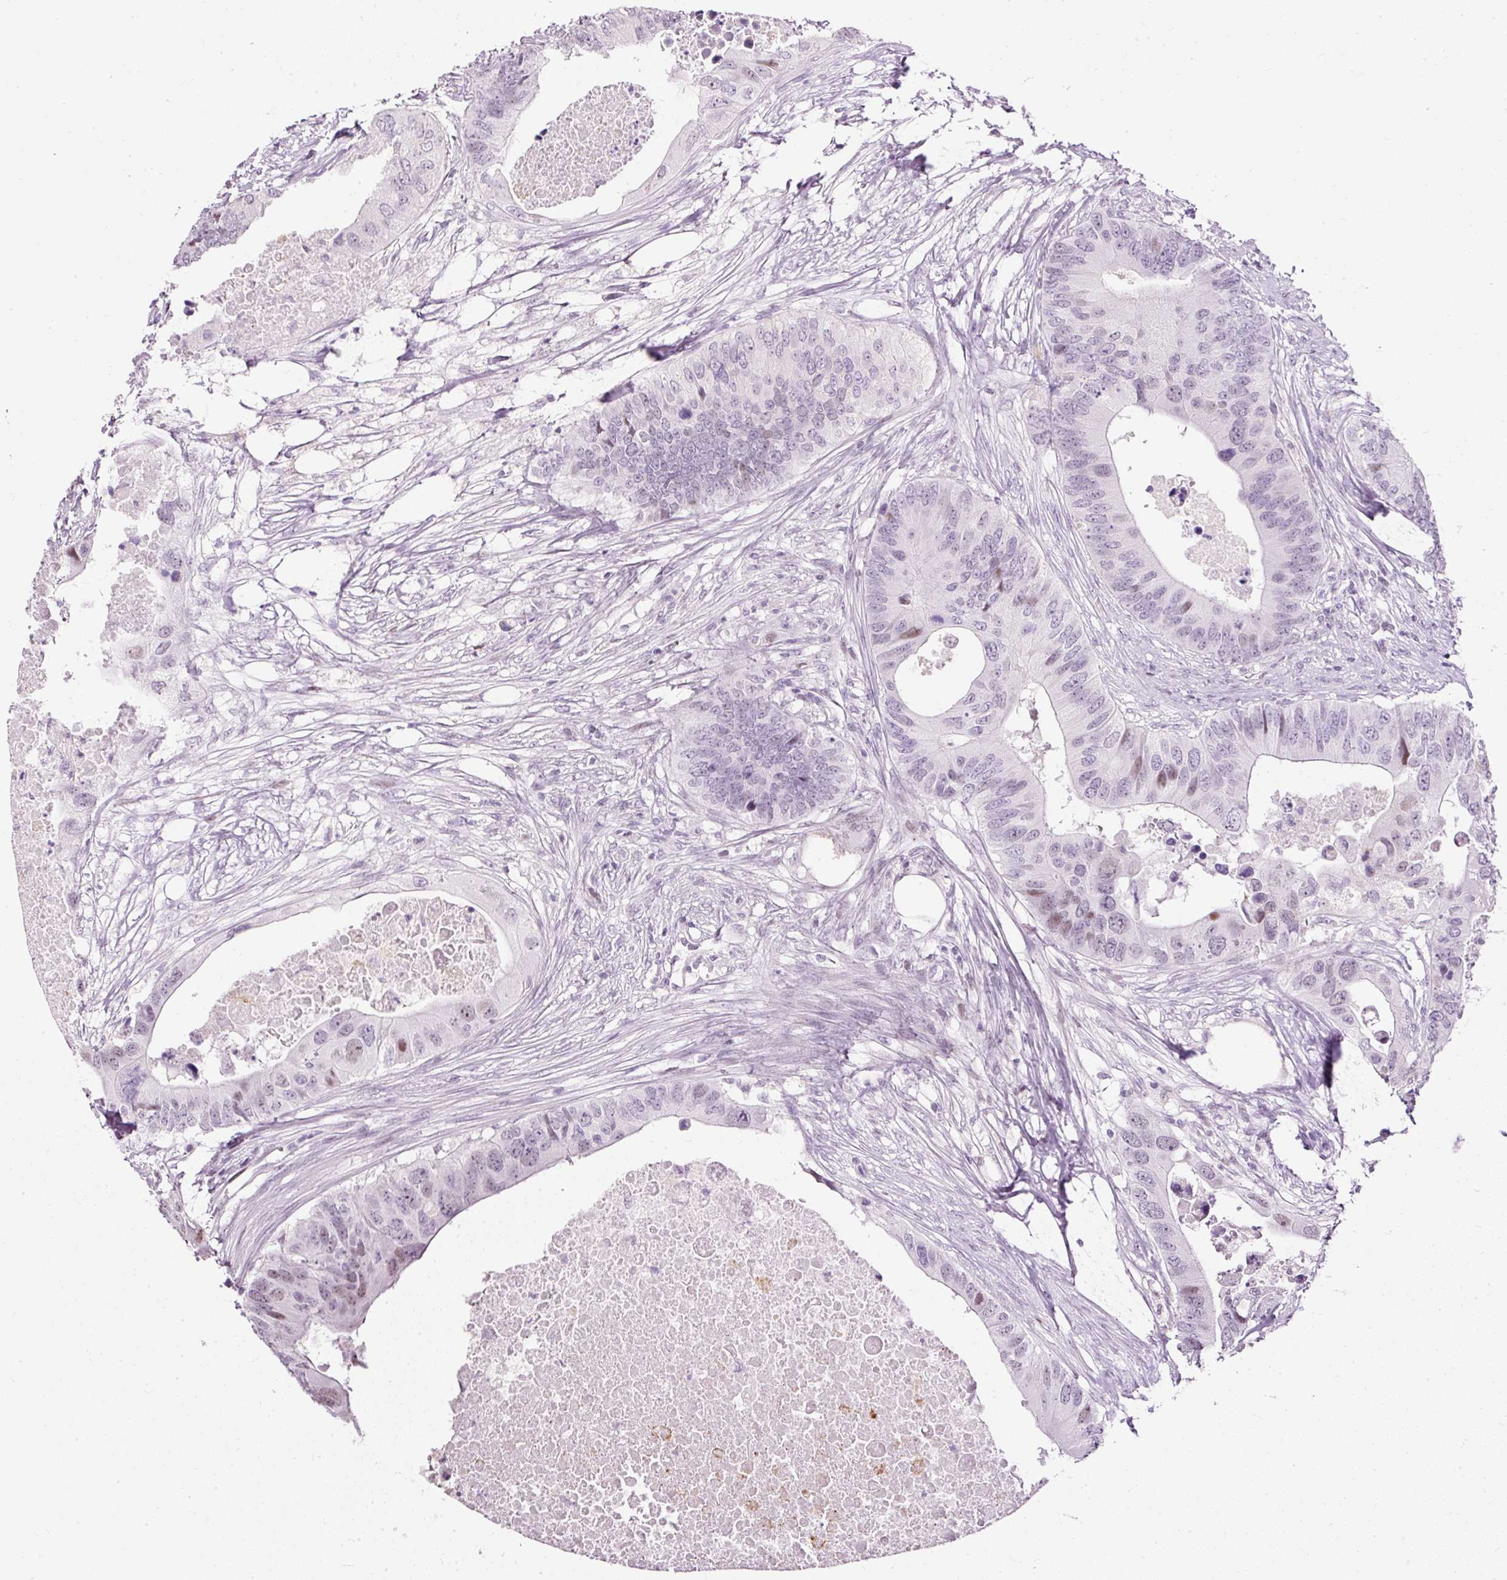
{"staining": {"intensity": "moderate", "quantity": "<25%", "location": "nuclear"}, "tissue": "colorectal cancer", "cell_type": "Tumor cells", "image_type": "cancer", "snomed": [{"axis": "morphology", "description": "Adenocarcinoma, NOS"}, {"axis": "topography", "description": "Colon"}], "caption": "An immunohistochemistry histopathology image of neoplastic tissue is shown. Protein staining in brown shows moderate nuclear positivity in colorectal cancer (adenocarcinoma) within tumor cells. (Stains: DAB (3,3'-diaminobenzidine) in brown, nuclei in blue, Microscopy: brightfield microscopy at high magnification).", "gene": "PDE6B", "patient": {"sex": "male", "age": 71}}